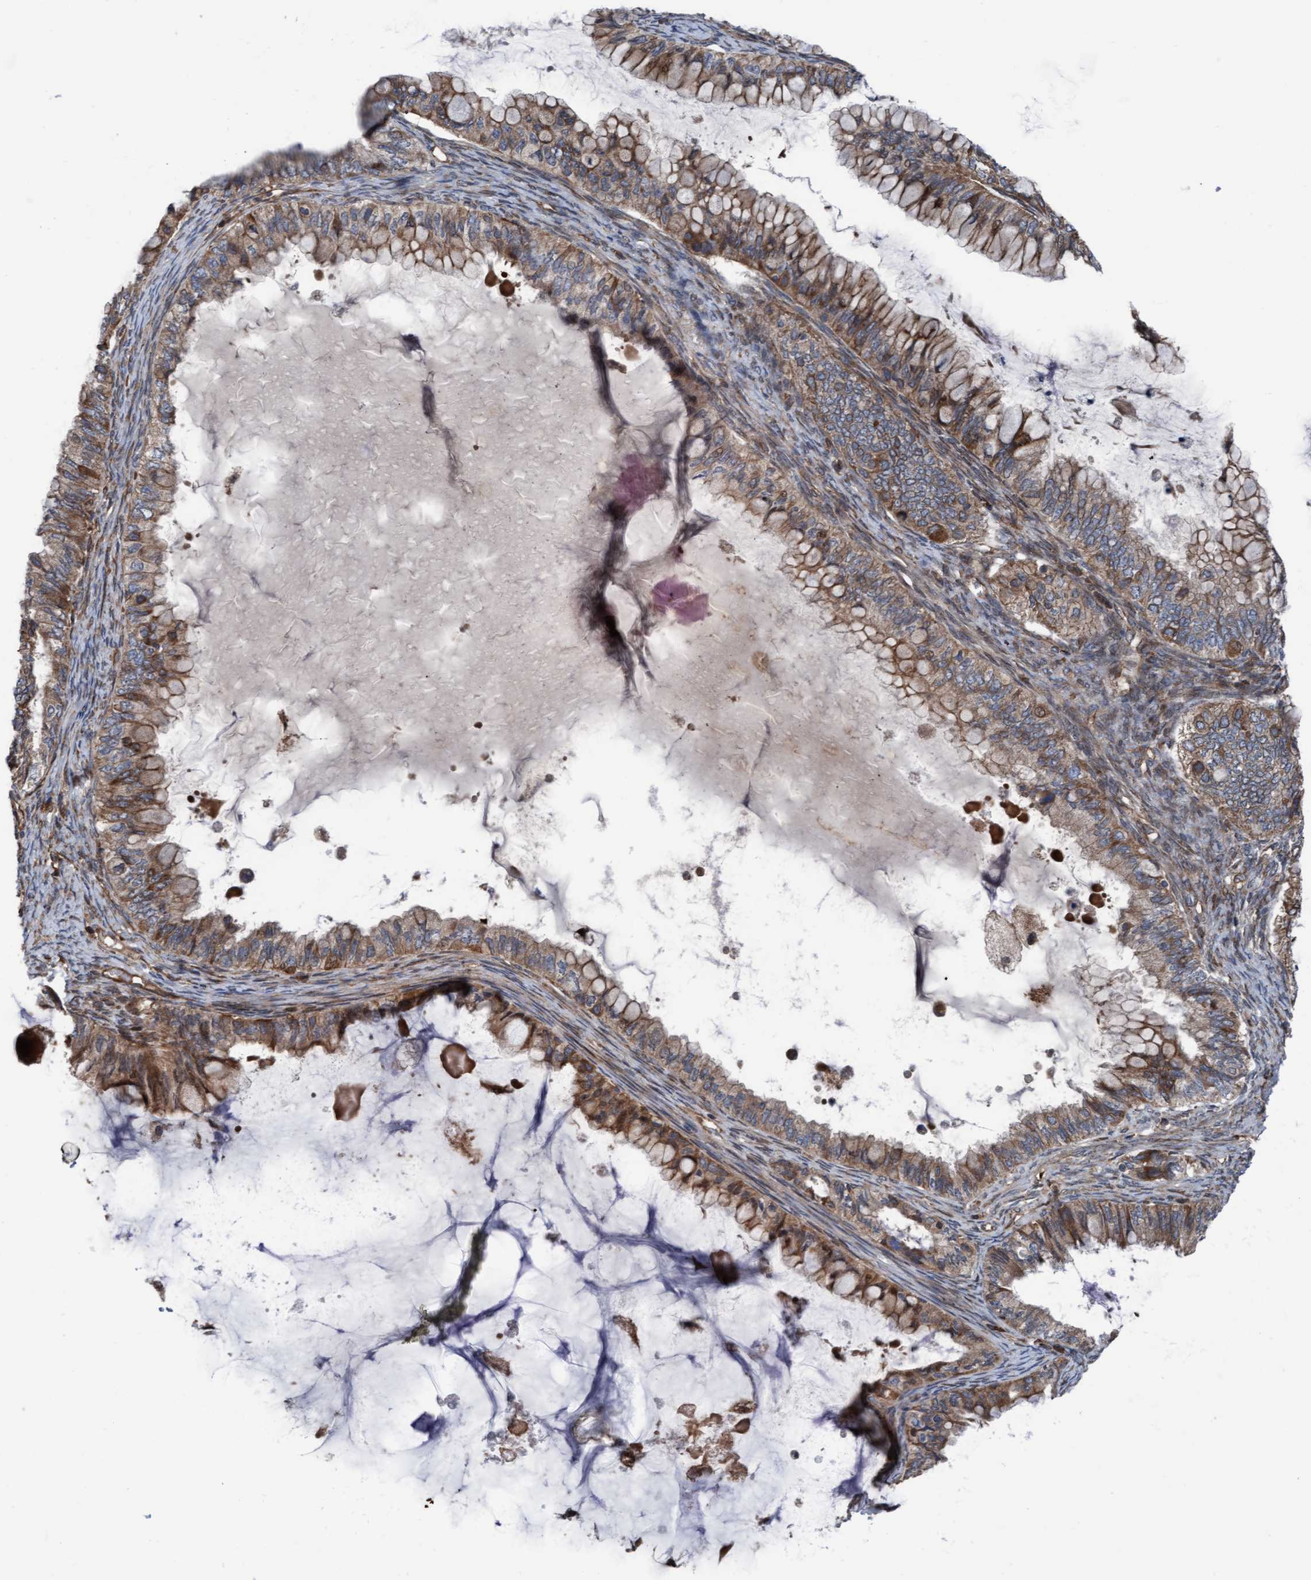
{"staining": {"intensity": "moderate", "quantity": ">75%", "location": "cytoplasmic/membranous"}, "tissue": "ovarian cancer", "cell_type": "Tumor cells", "image_type": "cancer", "snomed": [{"axis": "morphology", "description": "Cystadenocarcinoma, mucinous, NOS"}, {"axis": "topography", "description": "Ovary"}], "caption": "Ovarian cancer stained with IHC exhibits moderate cytoplasmic/membranous expression in approximately >75% of tumor cells. The staining is performed using DAB (3,3'-diaminobenzidine) brown chromogen to label protein expression. The nuclei are counter-stained blue using hematoxylin.", "gene": "RAP1GAP2", "patient": {"sex": "female", "age": 80}}